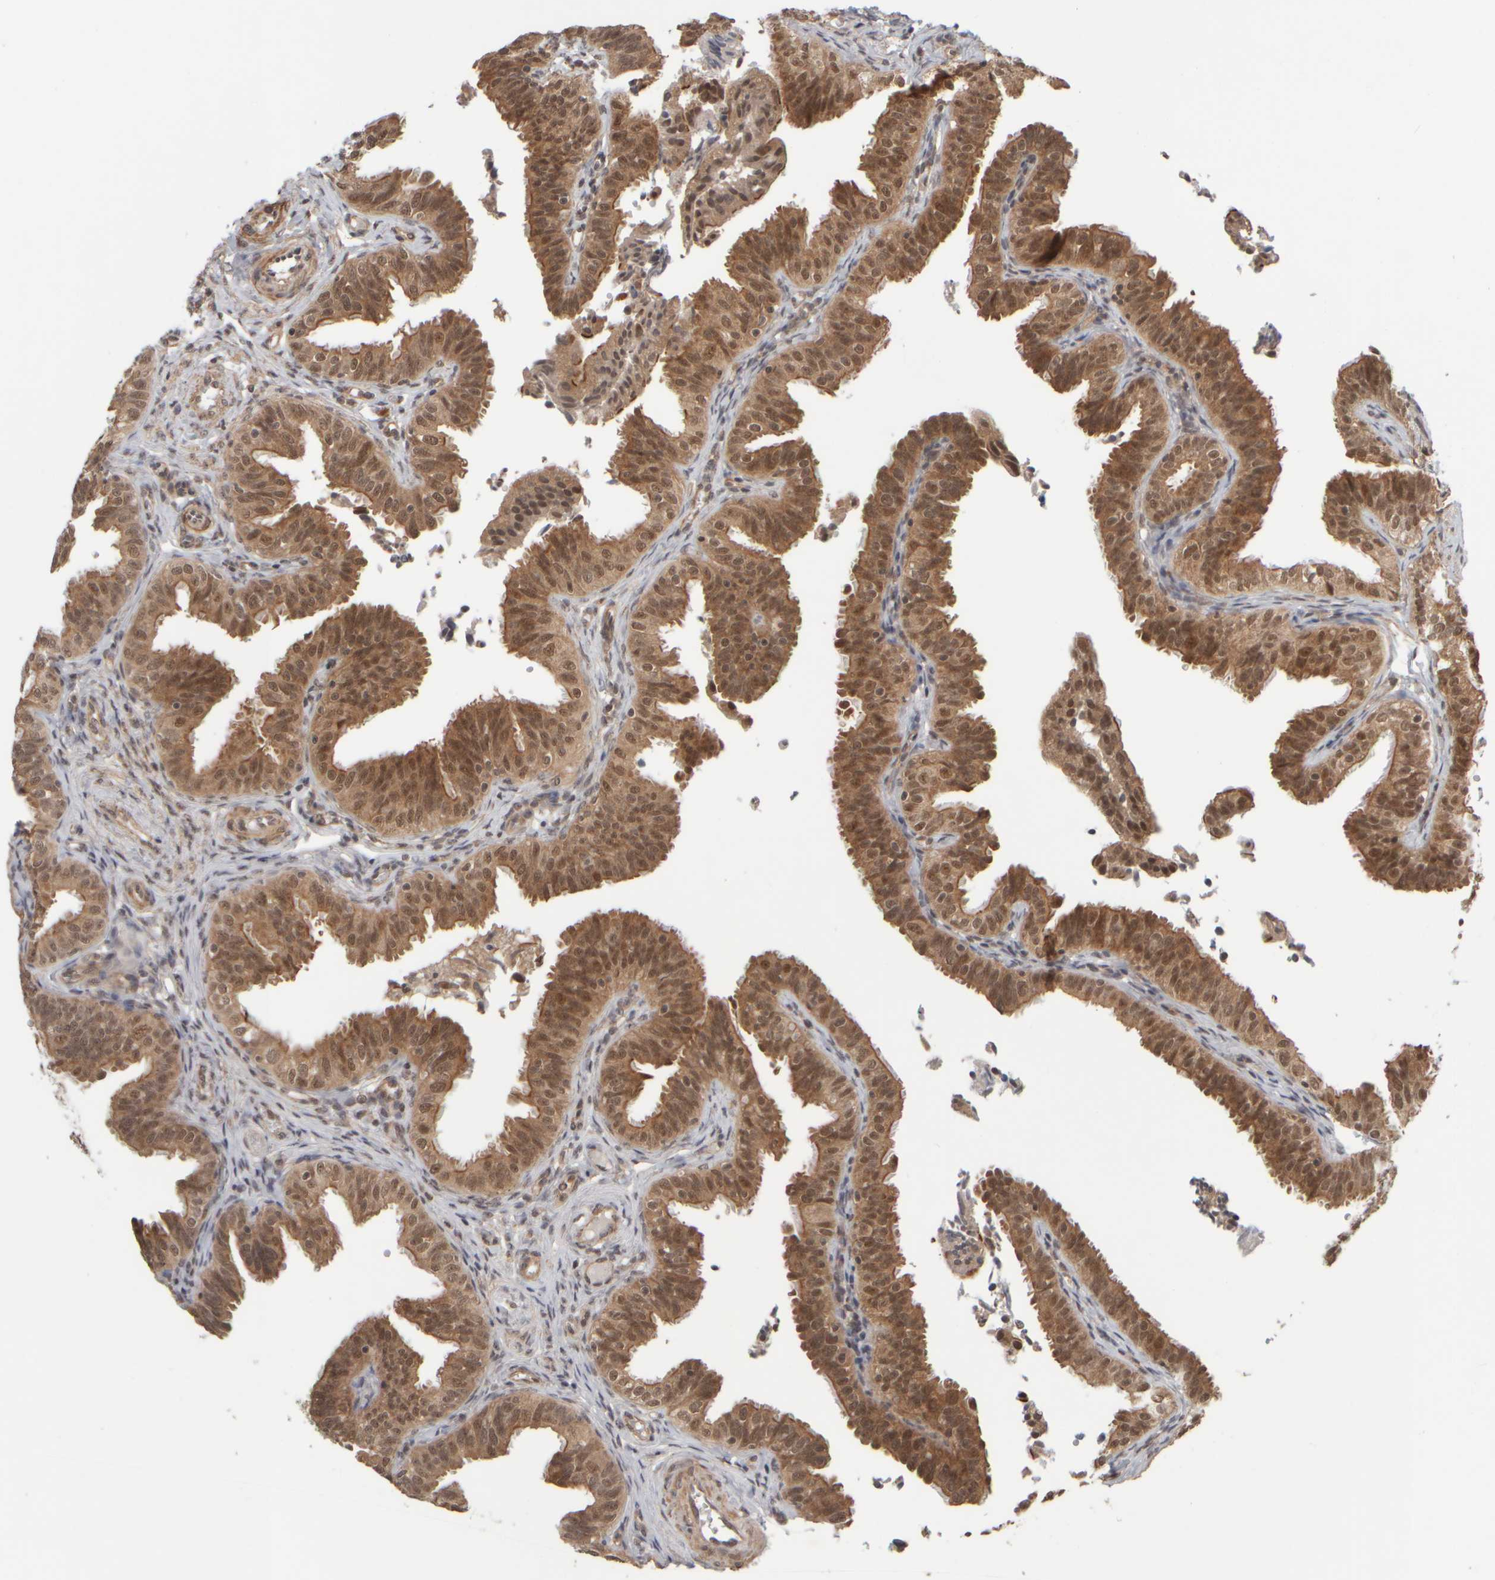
{"staining": {"intensity": "moderate", "quantity": ">75%", "location": "cytoplasmic/membranous,nuclear"}, "tissue": "fallopian tube", "cell_type": "Glandular cells", "image_type": "normal", "snomed": [{"axis": "morphology", "description": "Normal tissue, NOS"}, {"axis": "topography", "description": "Fallopian tube"}], "caption": "Protein expression by IHC exhibits moderate cytoplasmic/membranous,nuclear staining in about >75% of glandular cells in normal fallopian tube.", "gene": "SYNRG", "patient": {"sex": "female", "age": 35}}